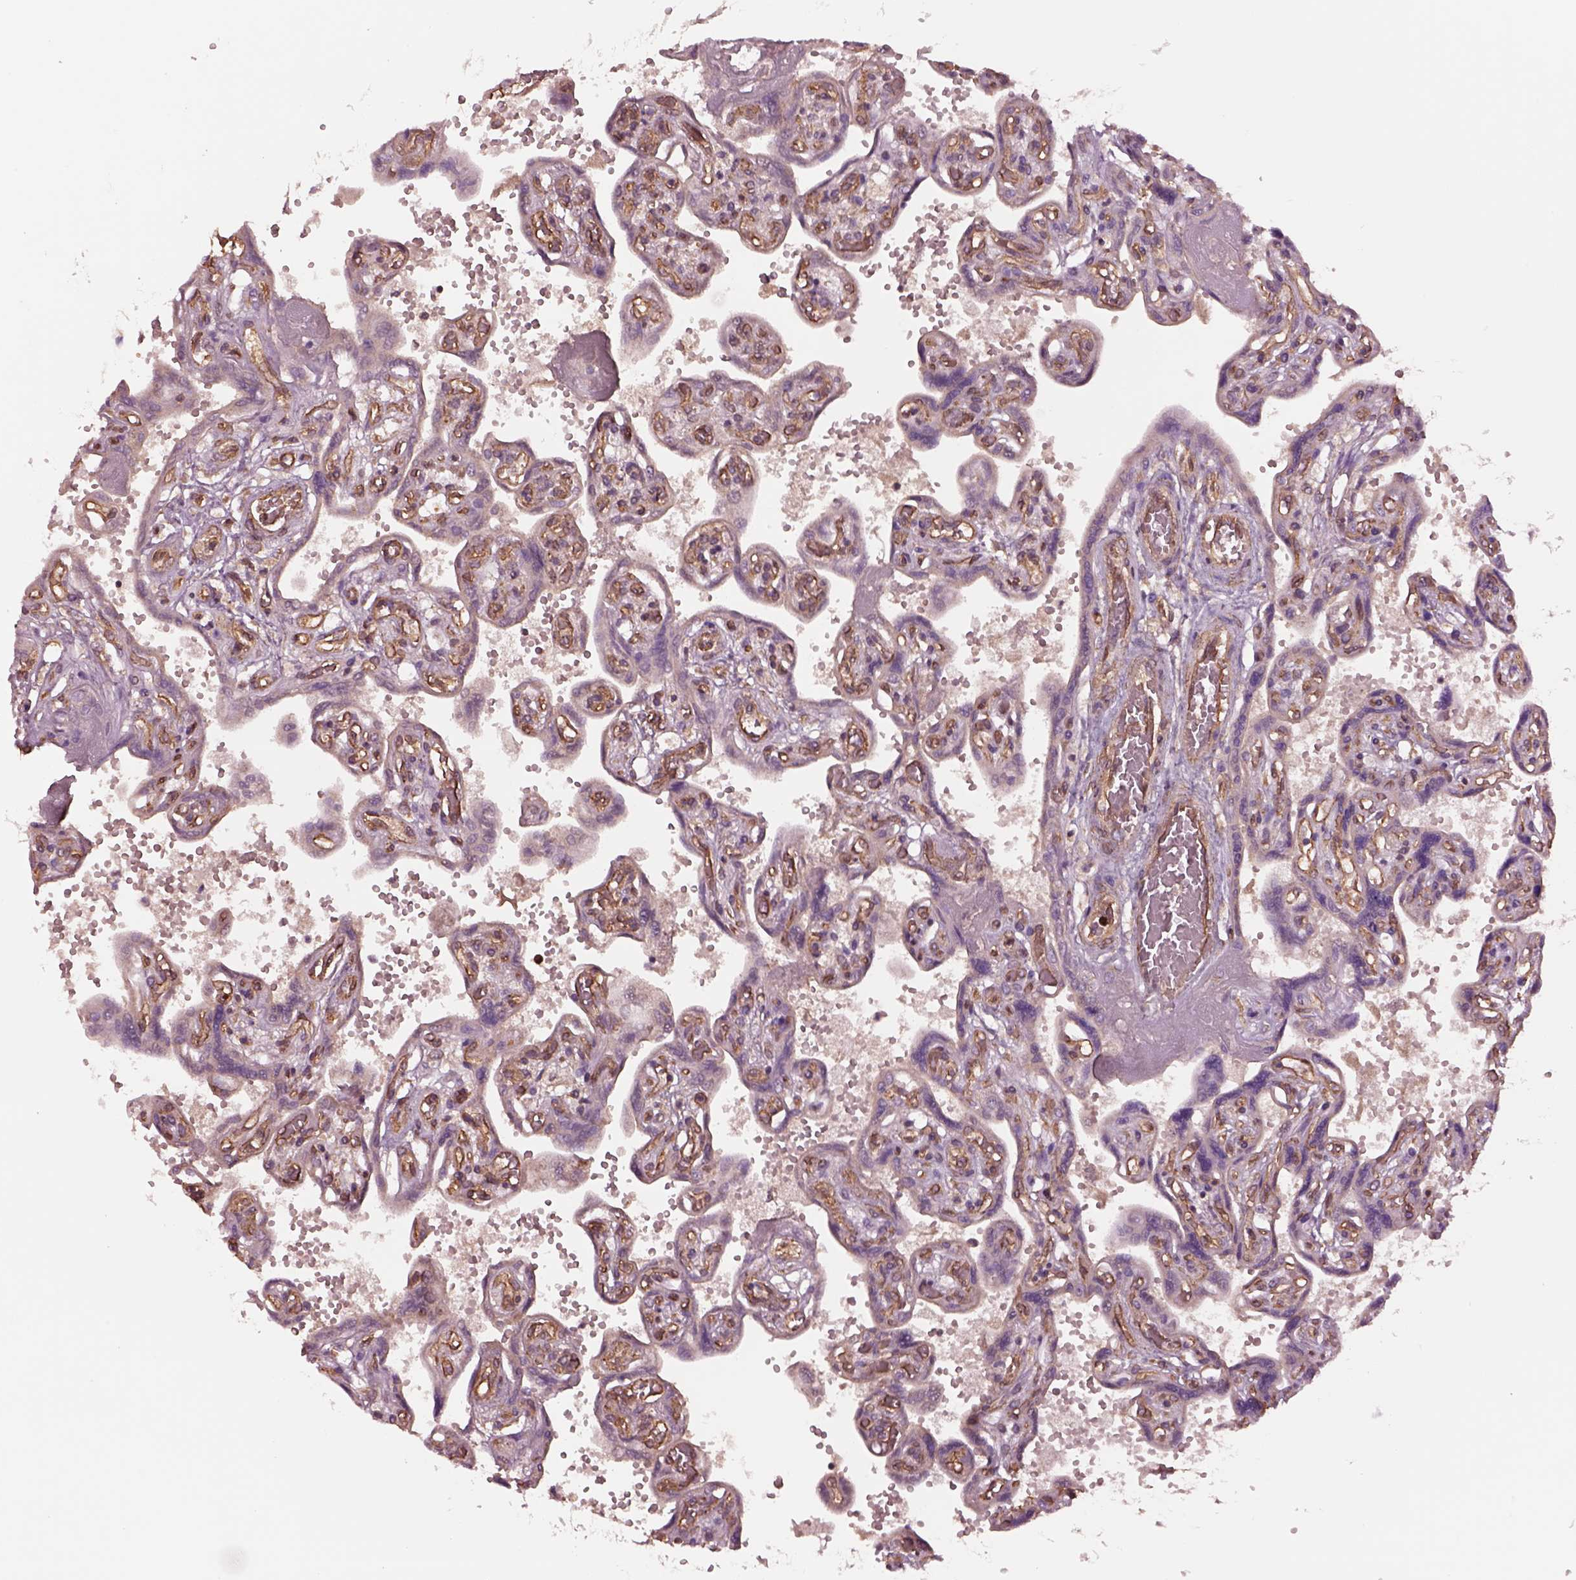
{"staining": {"intensity": "moderate", "quantity": ">75%", "location": "cytoplasmic/membranous"}, "tissue": "placenta", "cell_type": "Decidual cells", "image_type": "normal", "snomed": [{"axis": "morphology", "description": "Normal tissue, NOS"}, {"axis": "topography", "description": "Placenta"}], "caption": "Brown immunohistochemical staining in normal human placenta reveals moderate cytoplasmic/membranous positivity in about >75% of decidual cells.", "gene": "HTR1B", "patient": {"sex": "female", "age": 32}}